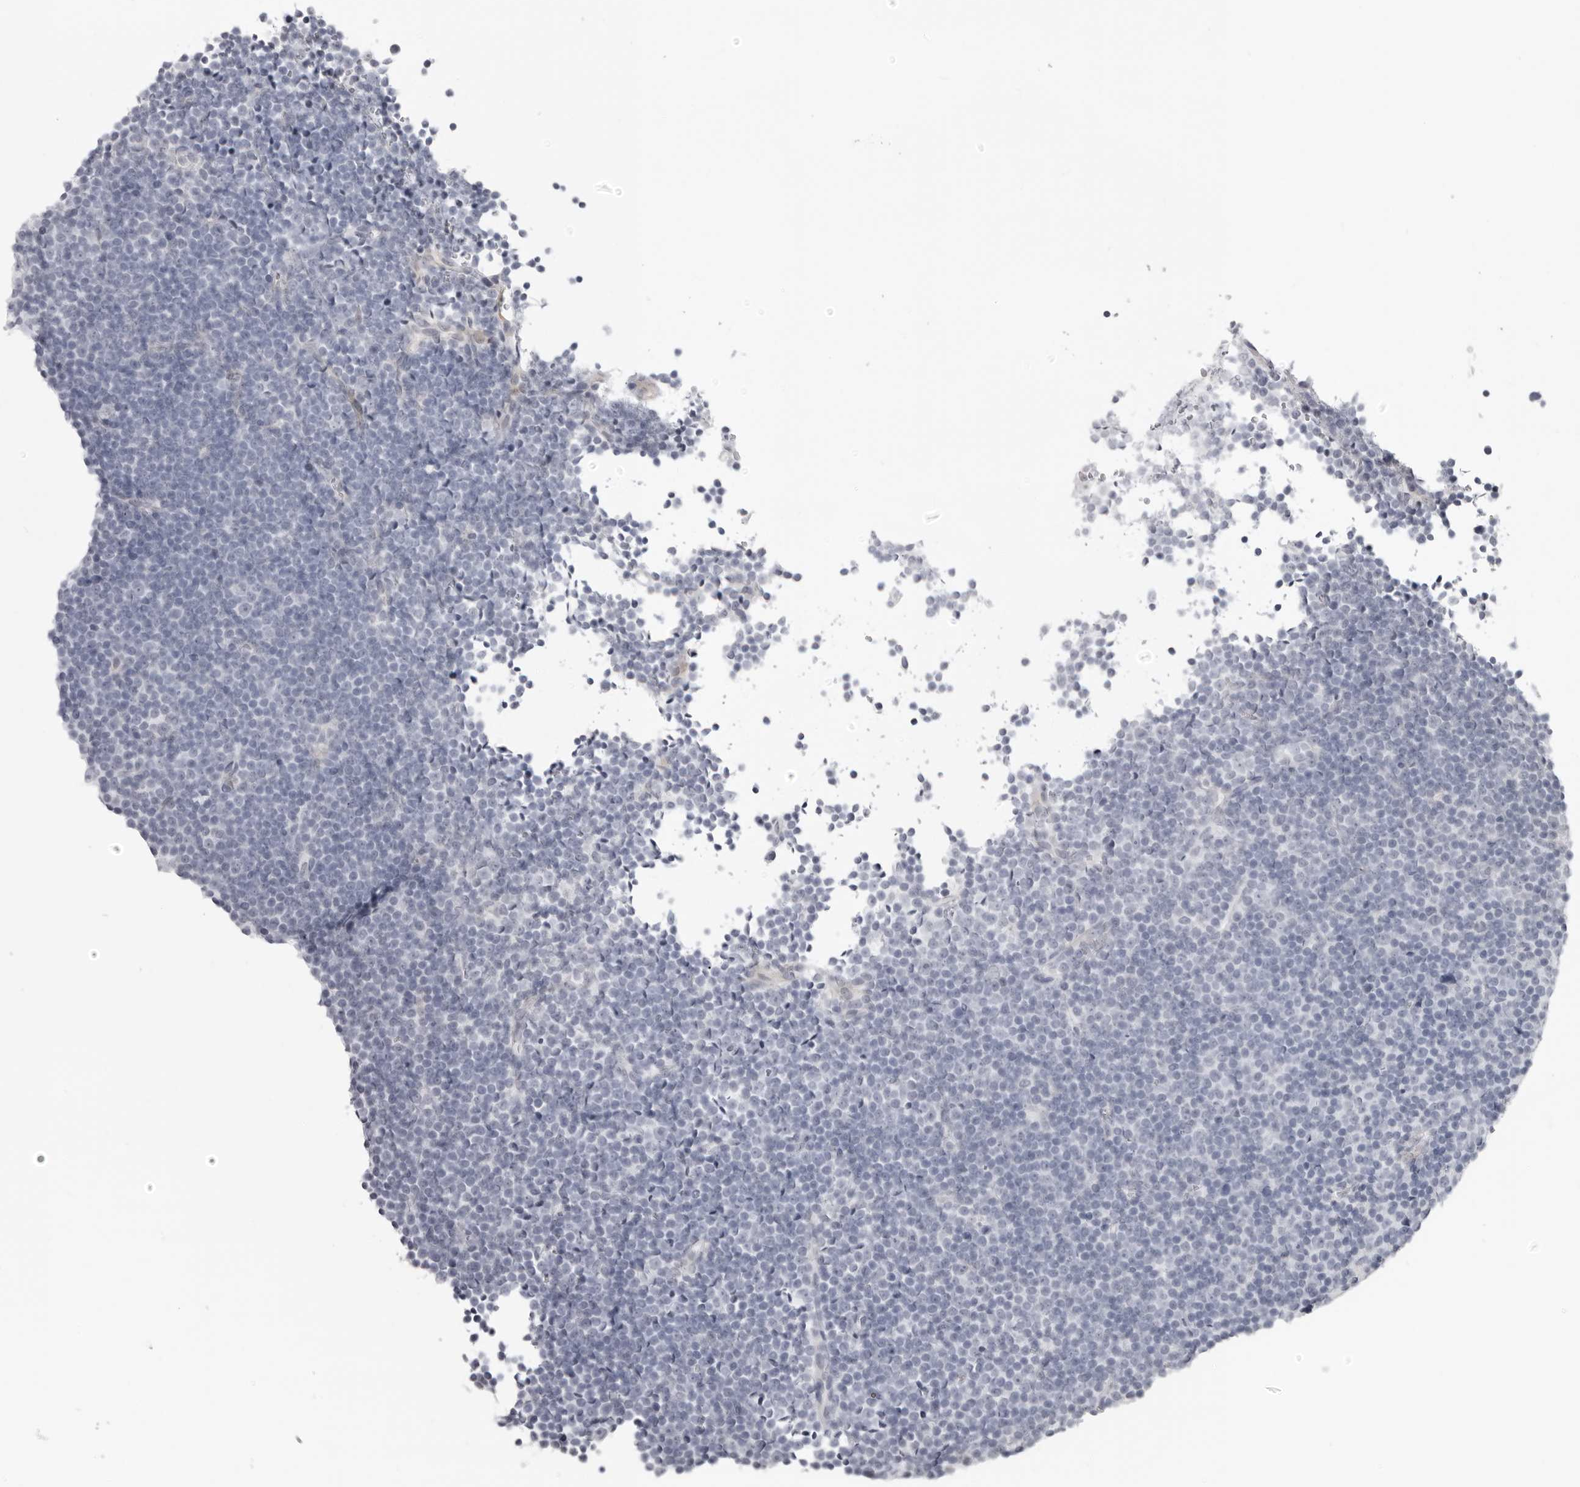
{"staining": {"intensity": "negative", "quantity": "none", "location": "none"}, "tissue": "lymphoma", "cell_type": "Tumor cells", "image_type": "cancer", "snomed": [{"axis": "morphology", "description": "Malignant lymphoma, non-Hodgkin's type, Low grade"}, {"axis": "topography", "description": "Lymph node"}], "caption": "A histopathology image of malignant lymphoma, non-Hodgkin's type (low-grade) stained for a protein exhibits no brown staining in tumor cells.", "gene": "DNALI1", "patient": {"sex": "female", "age": 67}}